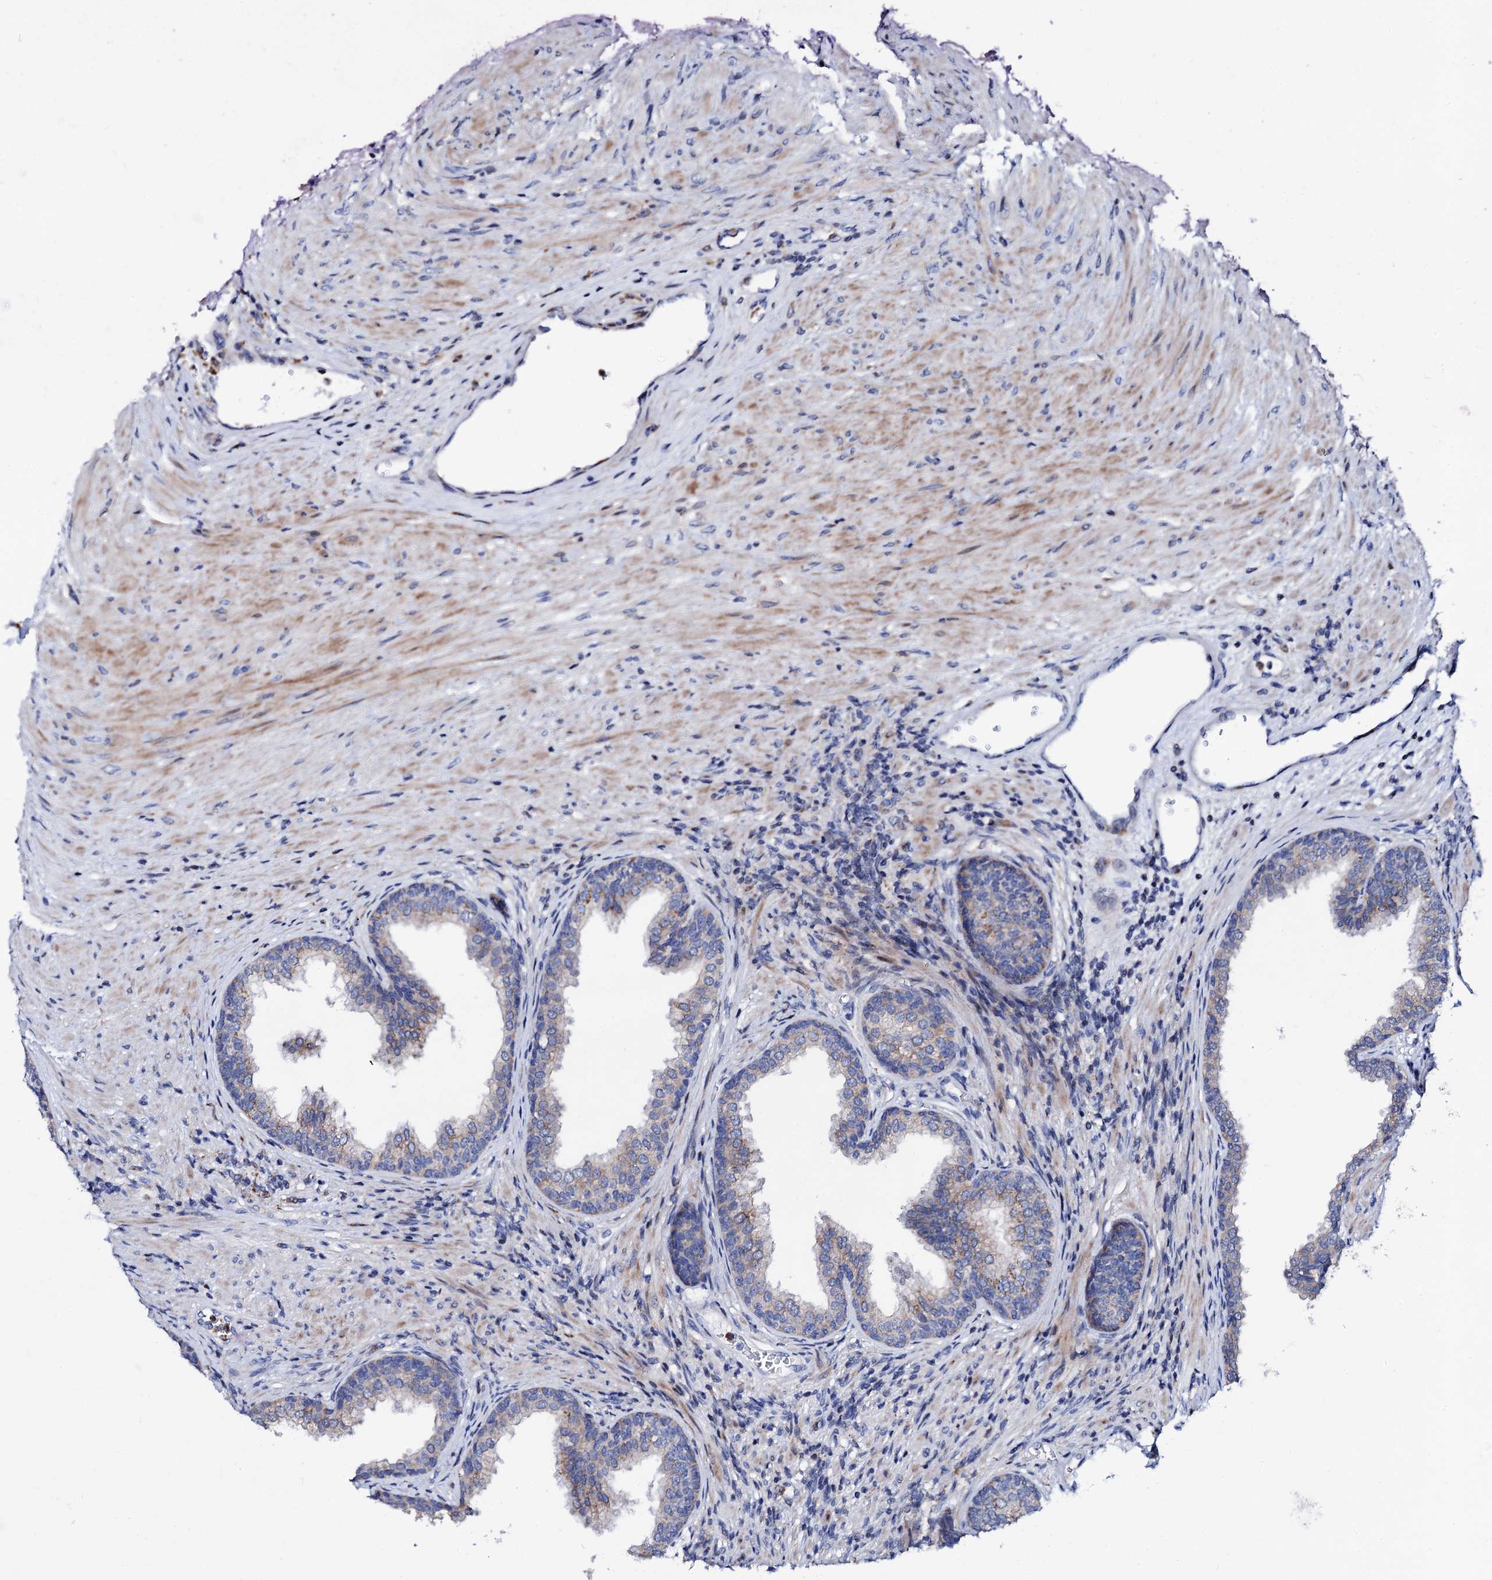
{"staining": {"intensity": "weak", "quantity": "25%-75%", "location": "cytoplasmic/membranous"}, "tissue": "prostate", "cell_type": "Glandular cells", "image_type": "normal", "snomed": [{"axis": "morphology", "description": "Normal tissue, NOS"}, {"axis": "topography", "description": "Prostate"}], "caption": "Immunohistochemistry staining of normal prostate, which reveals low levels of weak cytoplasmic/membranous staining in approximately 25%-75% of glandular cells indicating weak cytoplasmic/membranous protein staining. The staining was performed using DAB (3,3'-diaminobenzidine) (brown) for protein detection and nuclei were counterstained in hematoxylin (blue).", "gene": "TCIRG1", "patient": {"sex": "male", "age": 76}}